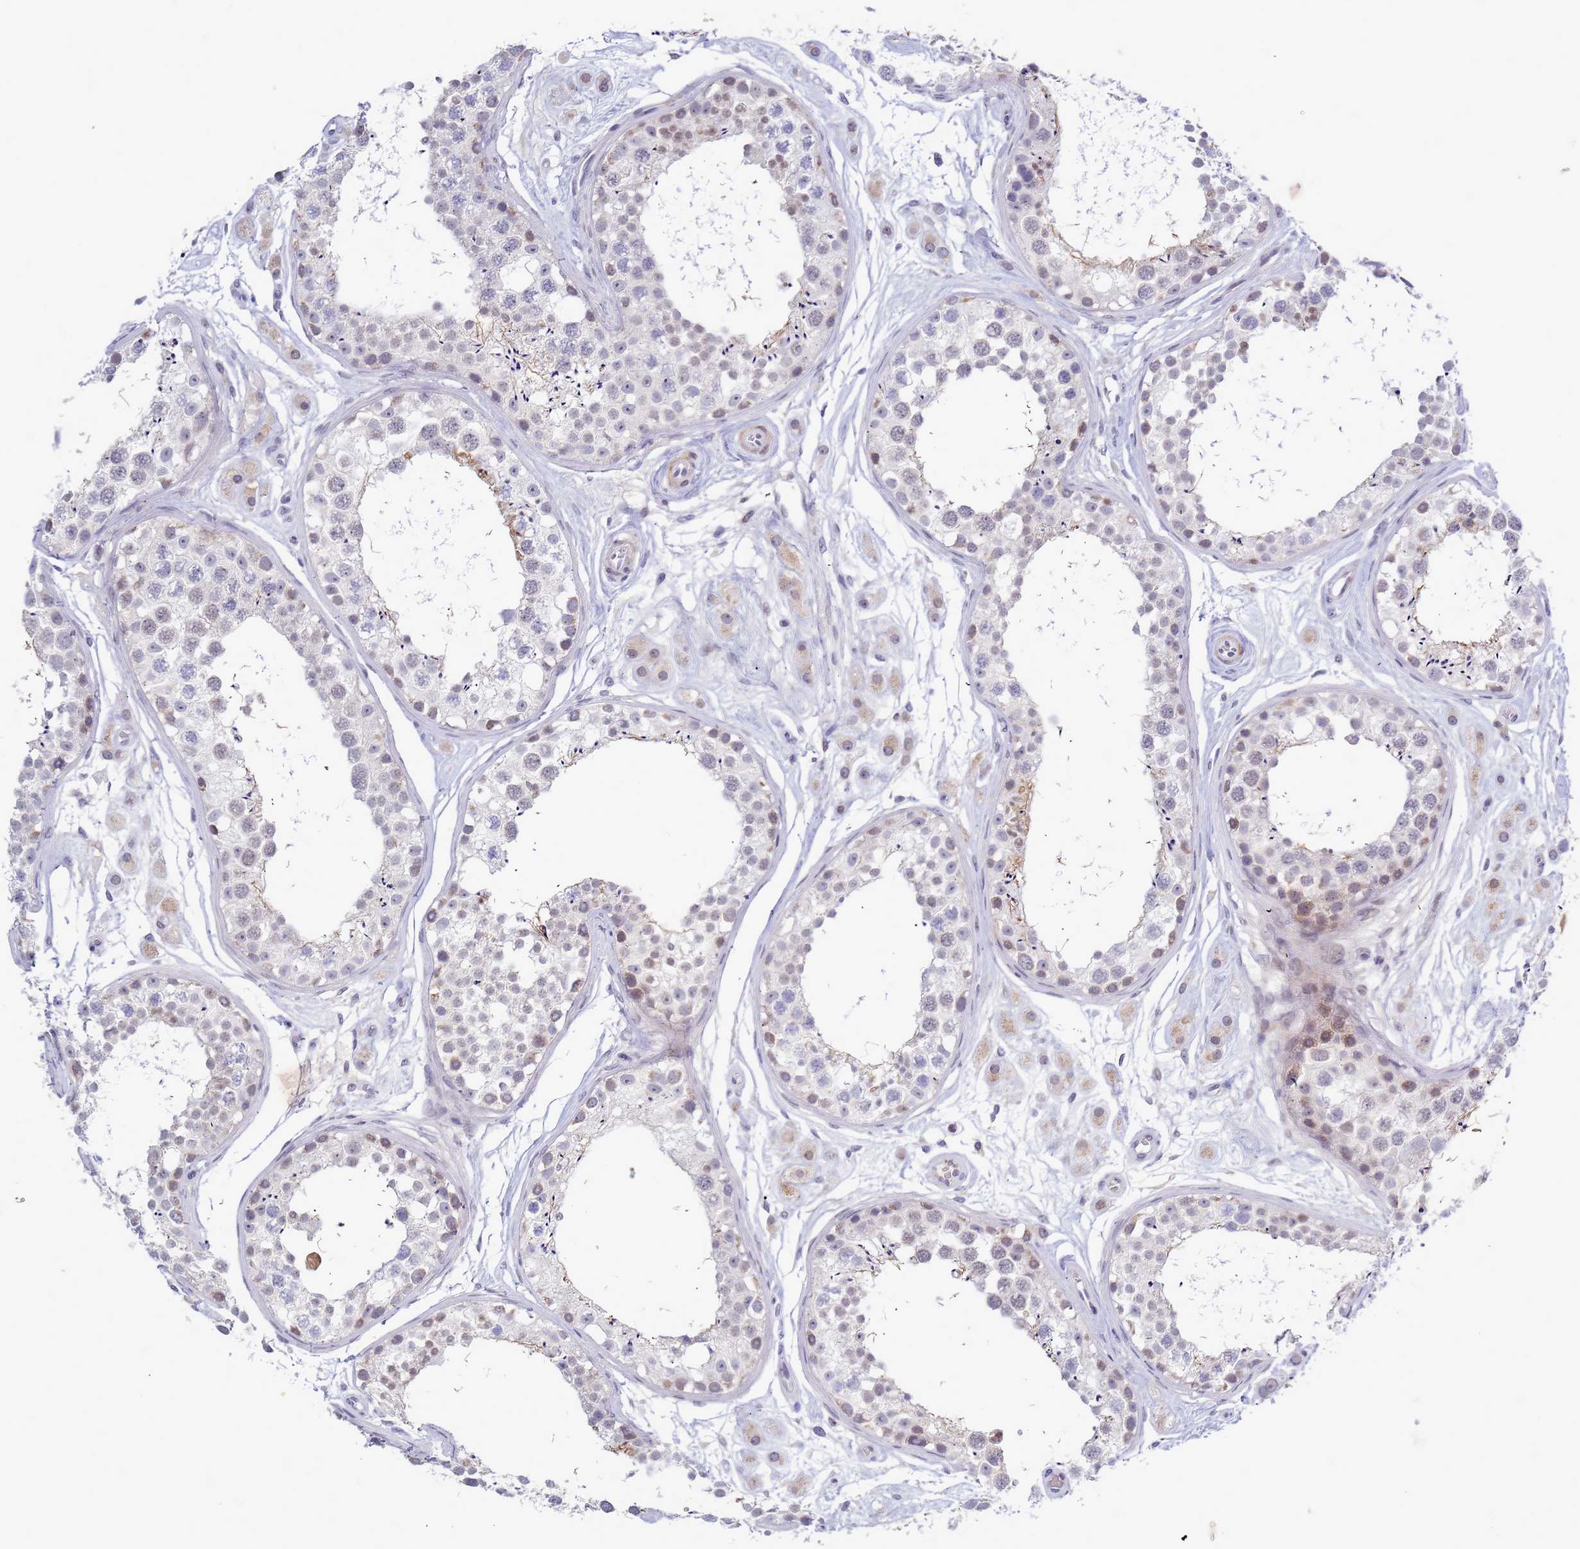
{"staining": {"intensity": "weak", "quantity": "25%-75%", "location": "nuclear"}, "tissue": "testis", "cell_type": "Cells in seminiferous ducts", "image_type": "normal", "snomed": [{"axis": "morphology", "description": "Normal tissue, NOS"}, {"axis": "topography", "description": "Testis"}], "caption": "An immunohistochemistry image of normal tissue is shown. Protein staining in brown highlights weak nuclear positivity in testis within cells in seminiferous ducts. (brown staining indicates protein expression, while blue staining denotes nuclei).", "gene": "CXorf65", "patient": {"sex": "male", "age": 25}}